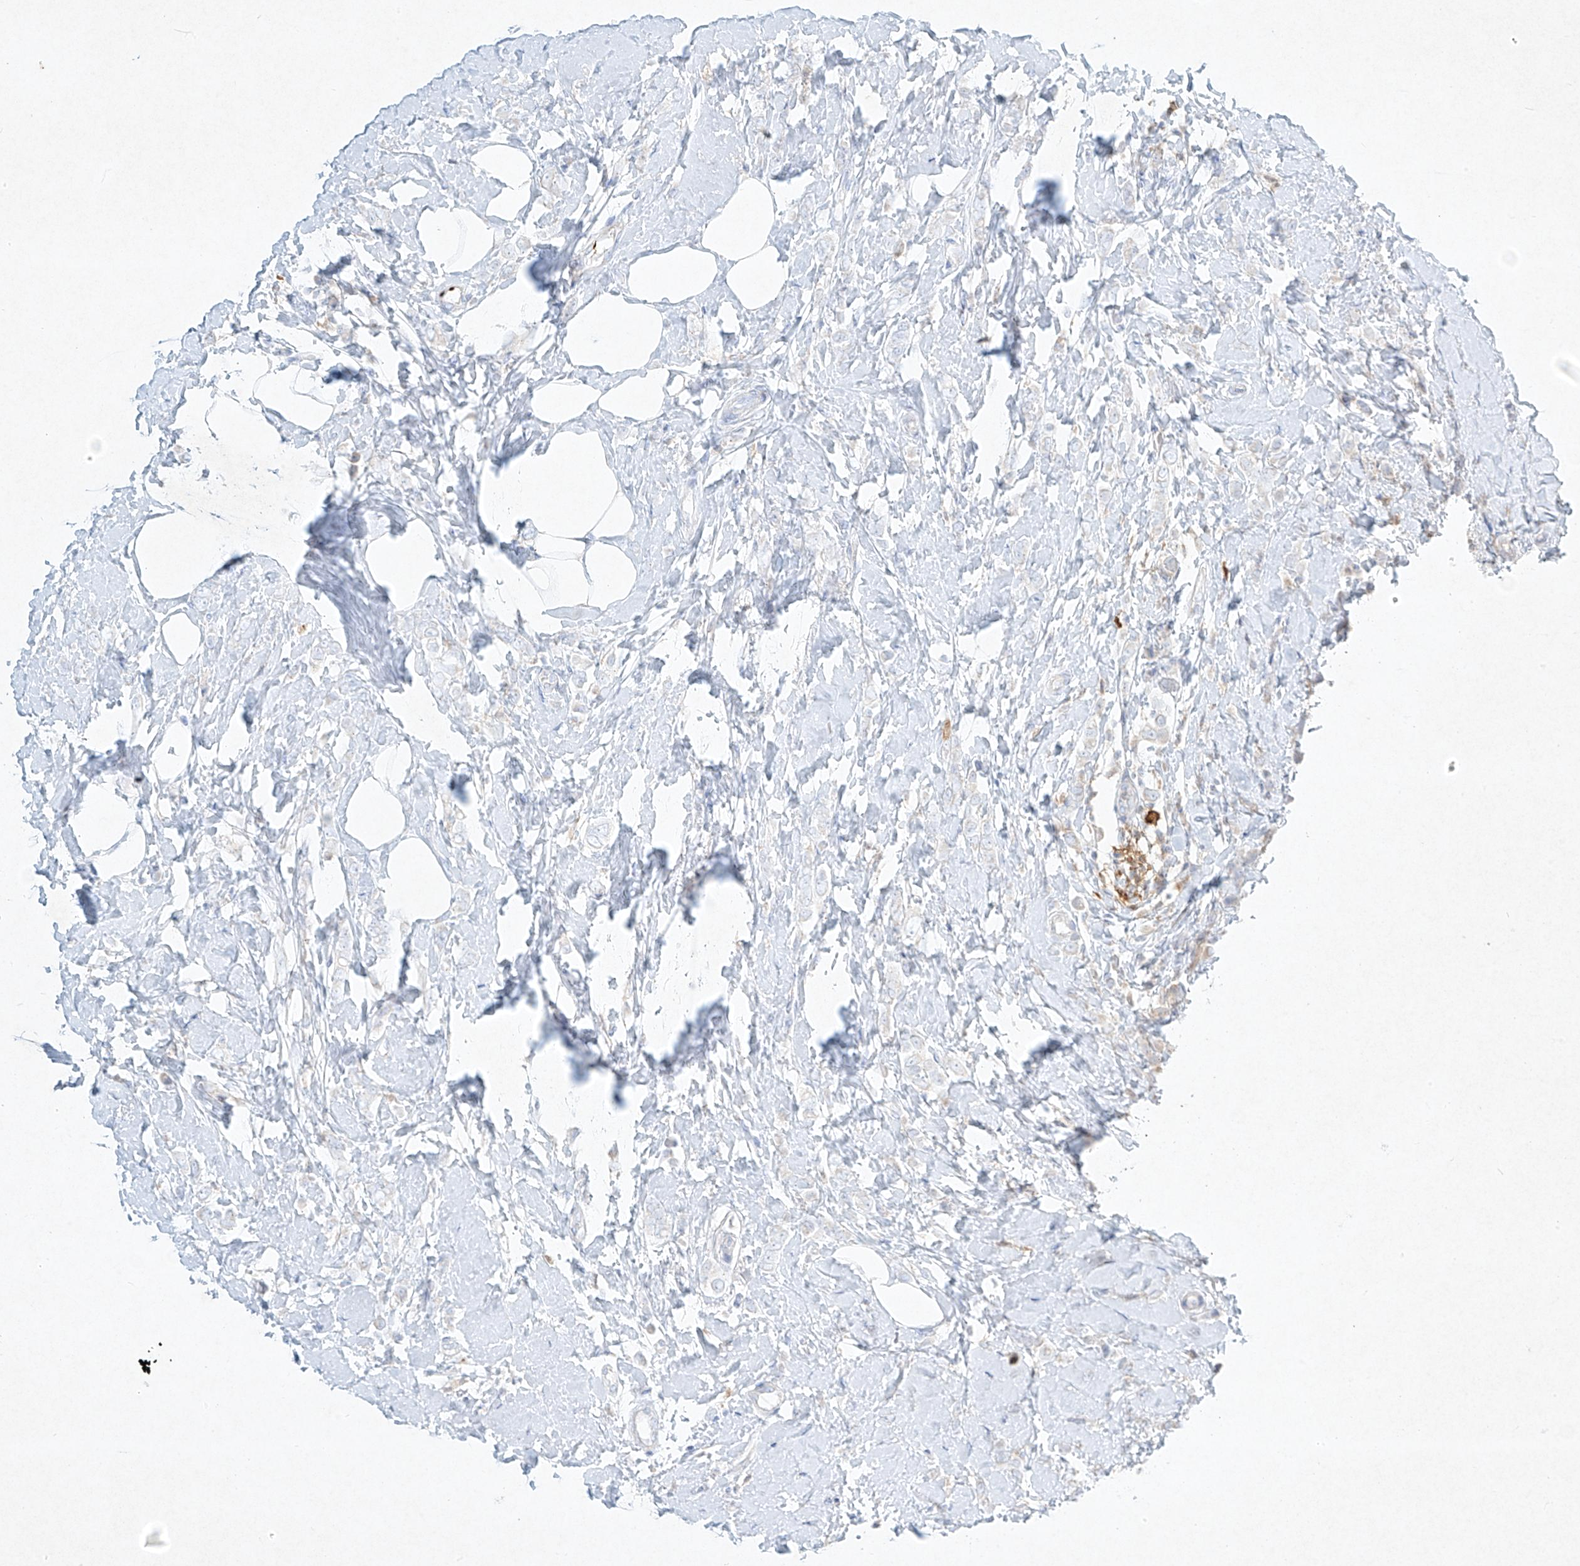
{"staining": {"intensity": "negative", "quantity": "none", "location": "none"}, "tissue": "breast cancer", "cell_type": "Tumor cells", "image_type": "cancer", "snomed": [{"axis": "morphology", "description": "Lobular carcinoma"}, {"axis": "topography", "description": "Breast"}], "caption": "Immunohistochemistry (IHC) micrograph of human breast cancer stained for a protein (brown), which reveals no positivity in tumor cells.", "gene": "PLEK", "patient": {"sex": "female", "age": 47}}